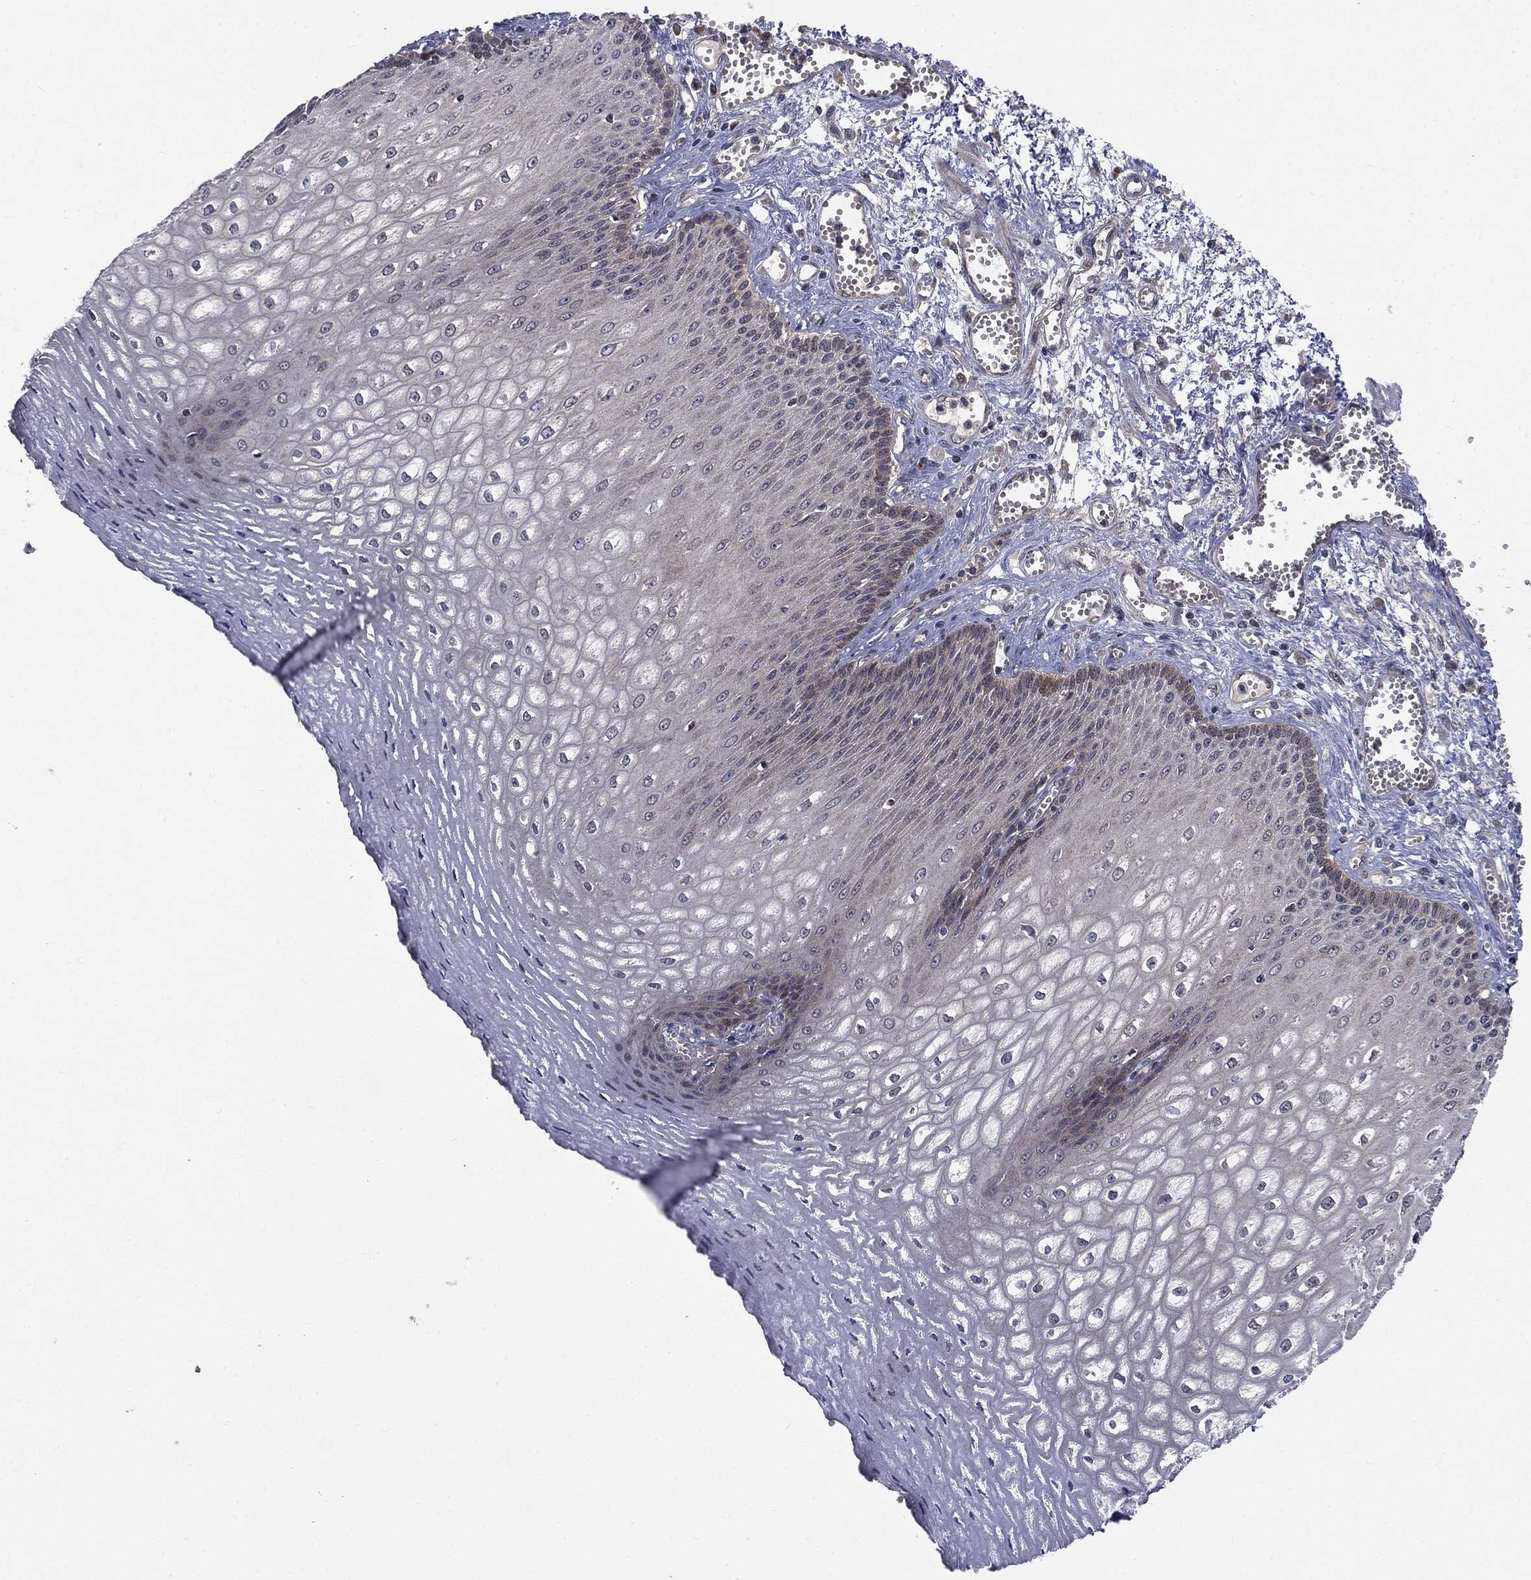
{"staining": {"intensity": "negative", "quantity": "none", "location": "none"}, "tissue": "esophagus", "cell_type": "Squamous epithelial cells", "image_type": "normal", "snomed": [{"axis": "morphology", "description": "Normal tissue, NOS"}, {"axis": "topography", "description": "Esophagus"}], "caption": "Immunohistochemistry photomicrograph of benign esophagus: esophagus stained with DAB (3,3'-diaminobenzidine) reveals no significant protein staining in squamous epithelial cells. (Brightfield microscopy of DAB immunohistochemistry (IHC) at high magnification).", "gene": "PTPA", "patient": {"sex": "male", "age": 58}}